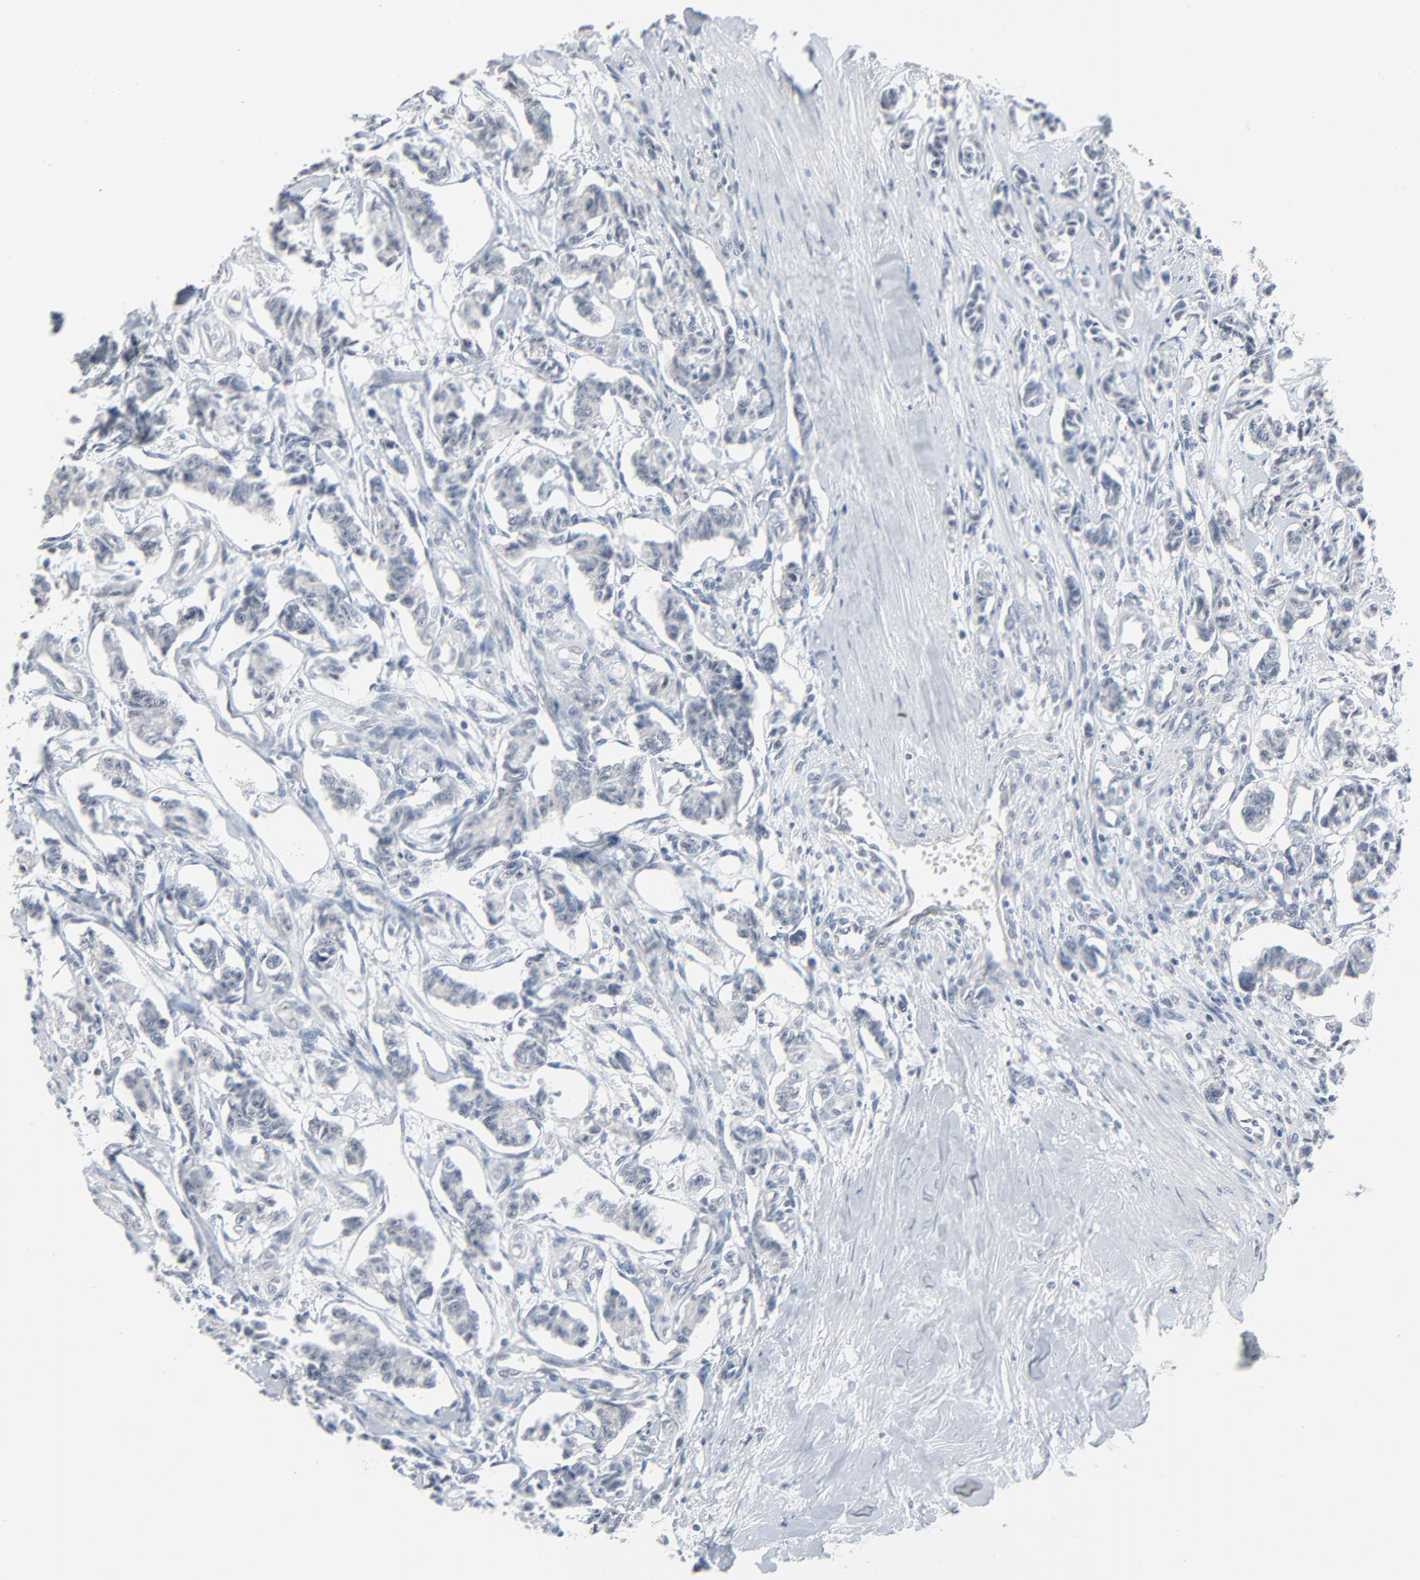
{"staining": {"intensity": "negative", "quantity": "none", "location": "none"}, "tissue": "renal cancer", "cell_type": "Tumor cells", "image_type": "cancer", "snomed": [{"axis": "morphology", "description": "Carcinoid, malignant, NOS"}, {"axis": "topography", "description": "Kidney"}], "caption": "DAB (3,3'-diaminobenzidine) immunohistochemical staining of human renal malignant carcinoid shows no significant positivity in tumor cells.", "gene": "SAGE1", "patient": {"sex": "female", "age": 41}}